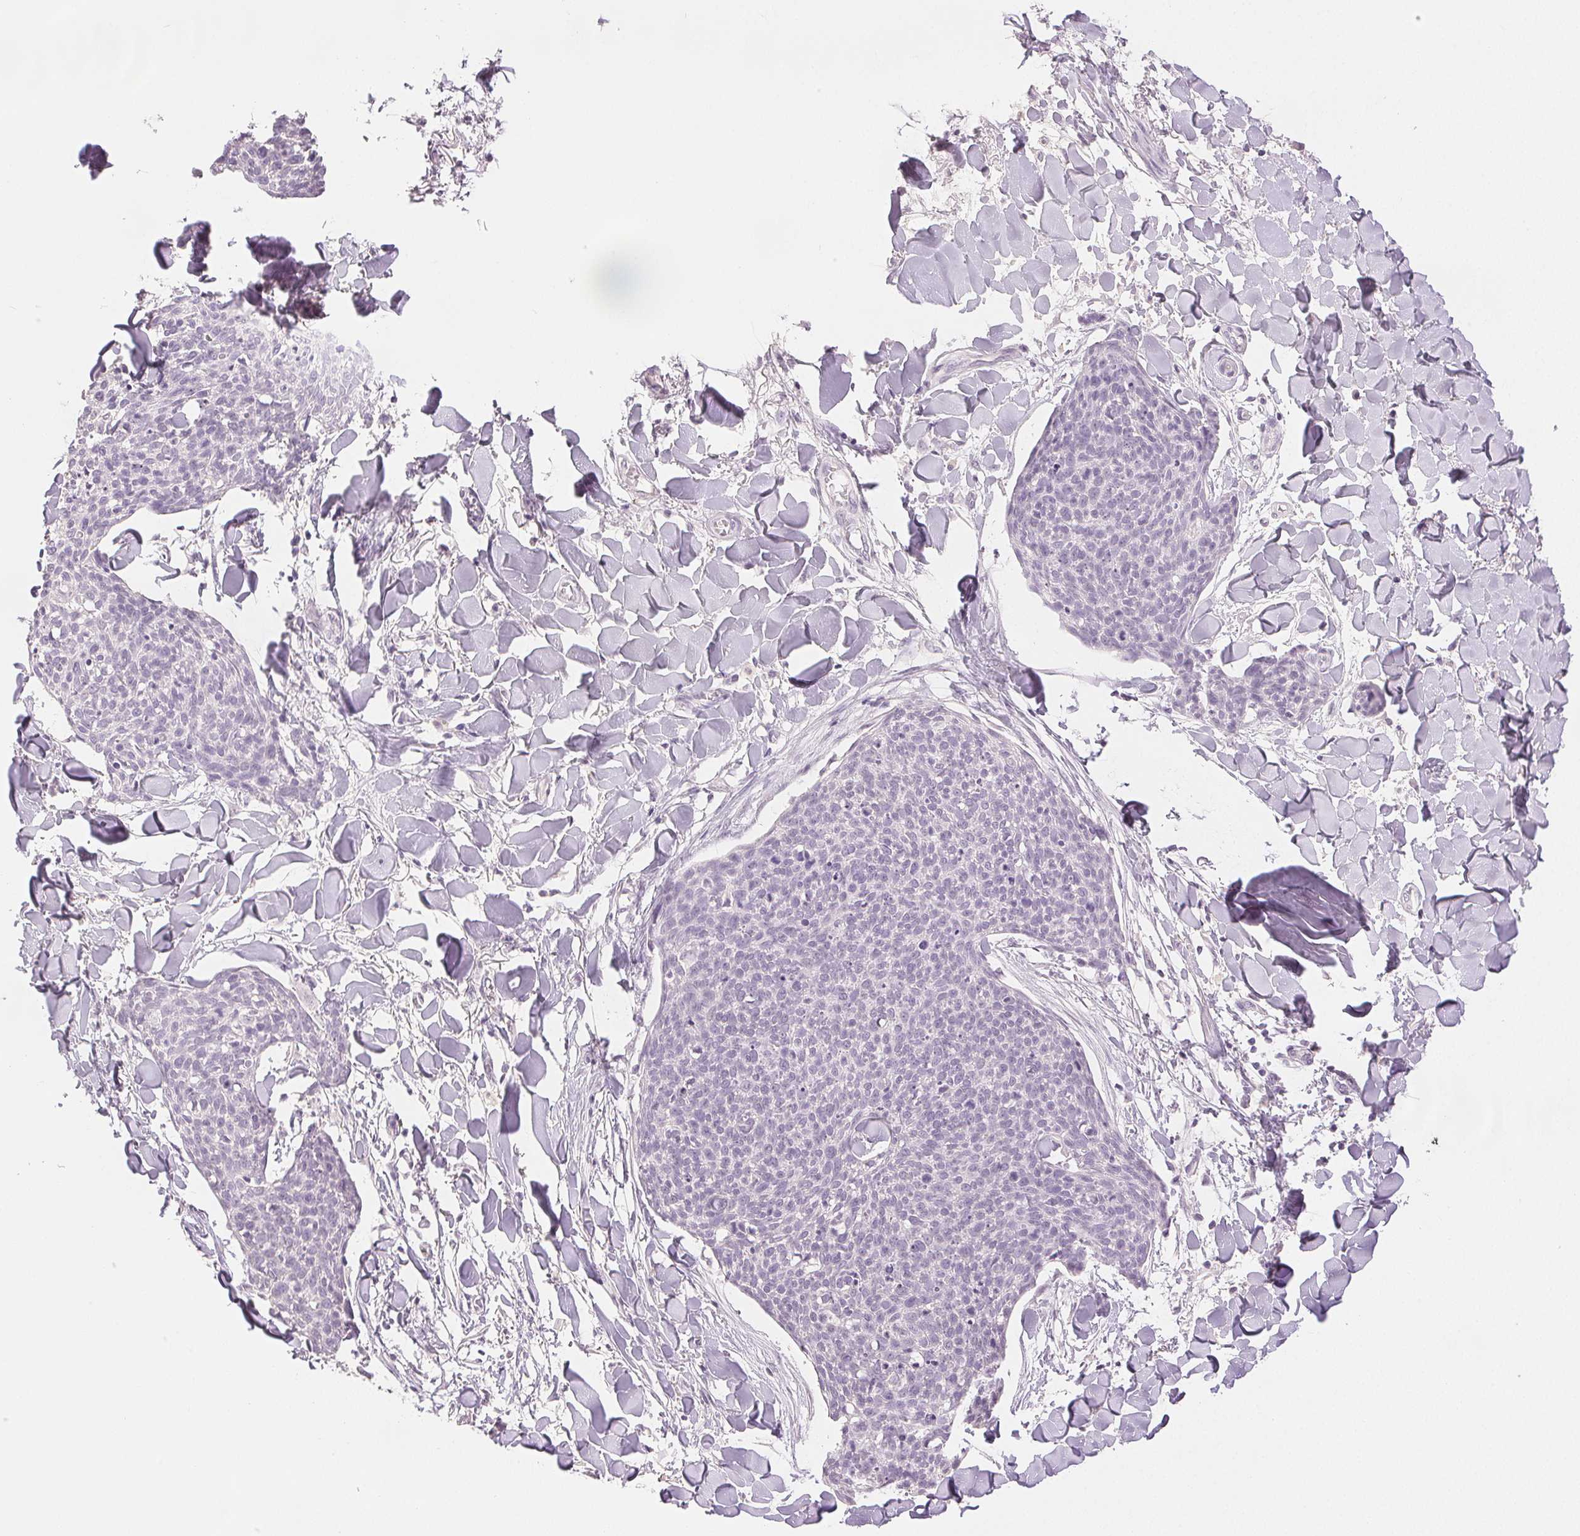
{"staining": {"intensity": "negative", "quantity": "none", "location": "none"}, "tissue": "skin cancer", "cell_type": "Tumor cells", "image_type": "cancer", "snomed": [{"axis": "morphology", "description": "Squamous cell carcinoma, NOS"}, {"axis": "topography", "description": "Skin"}, {"axis": "topography", "description": "Vulva"}], "caption": "Protein analysis of squamous cell carcinoma (skin) displays no significant expression in tumor cells.", "gene": "SCGN", "patient": {"sex": "female", "age": 75}}